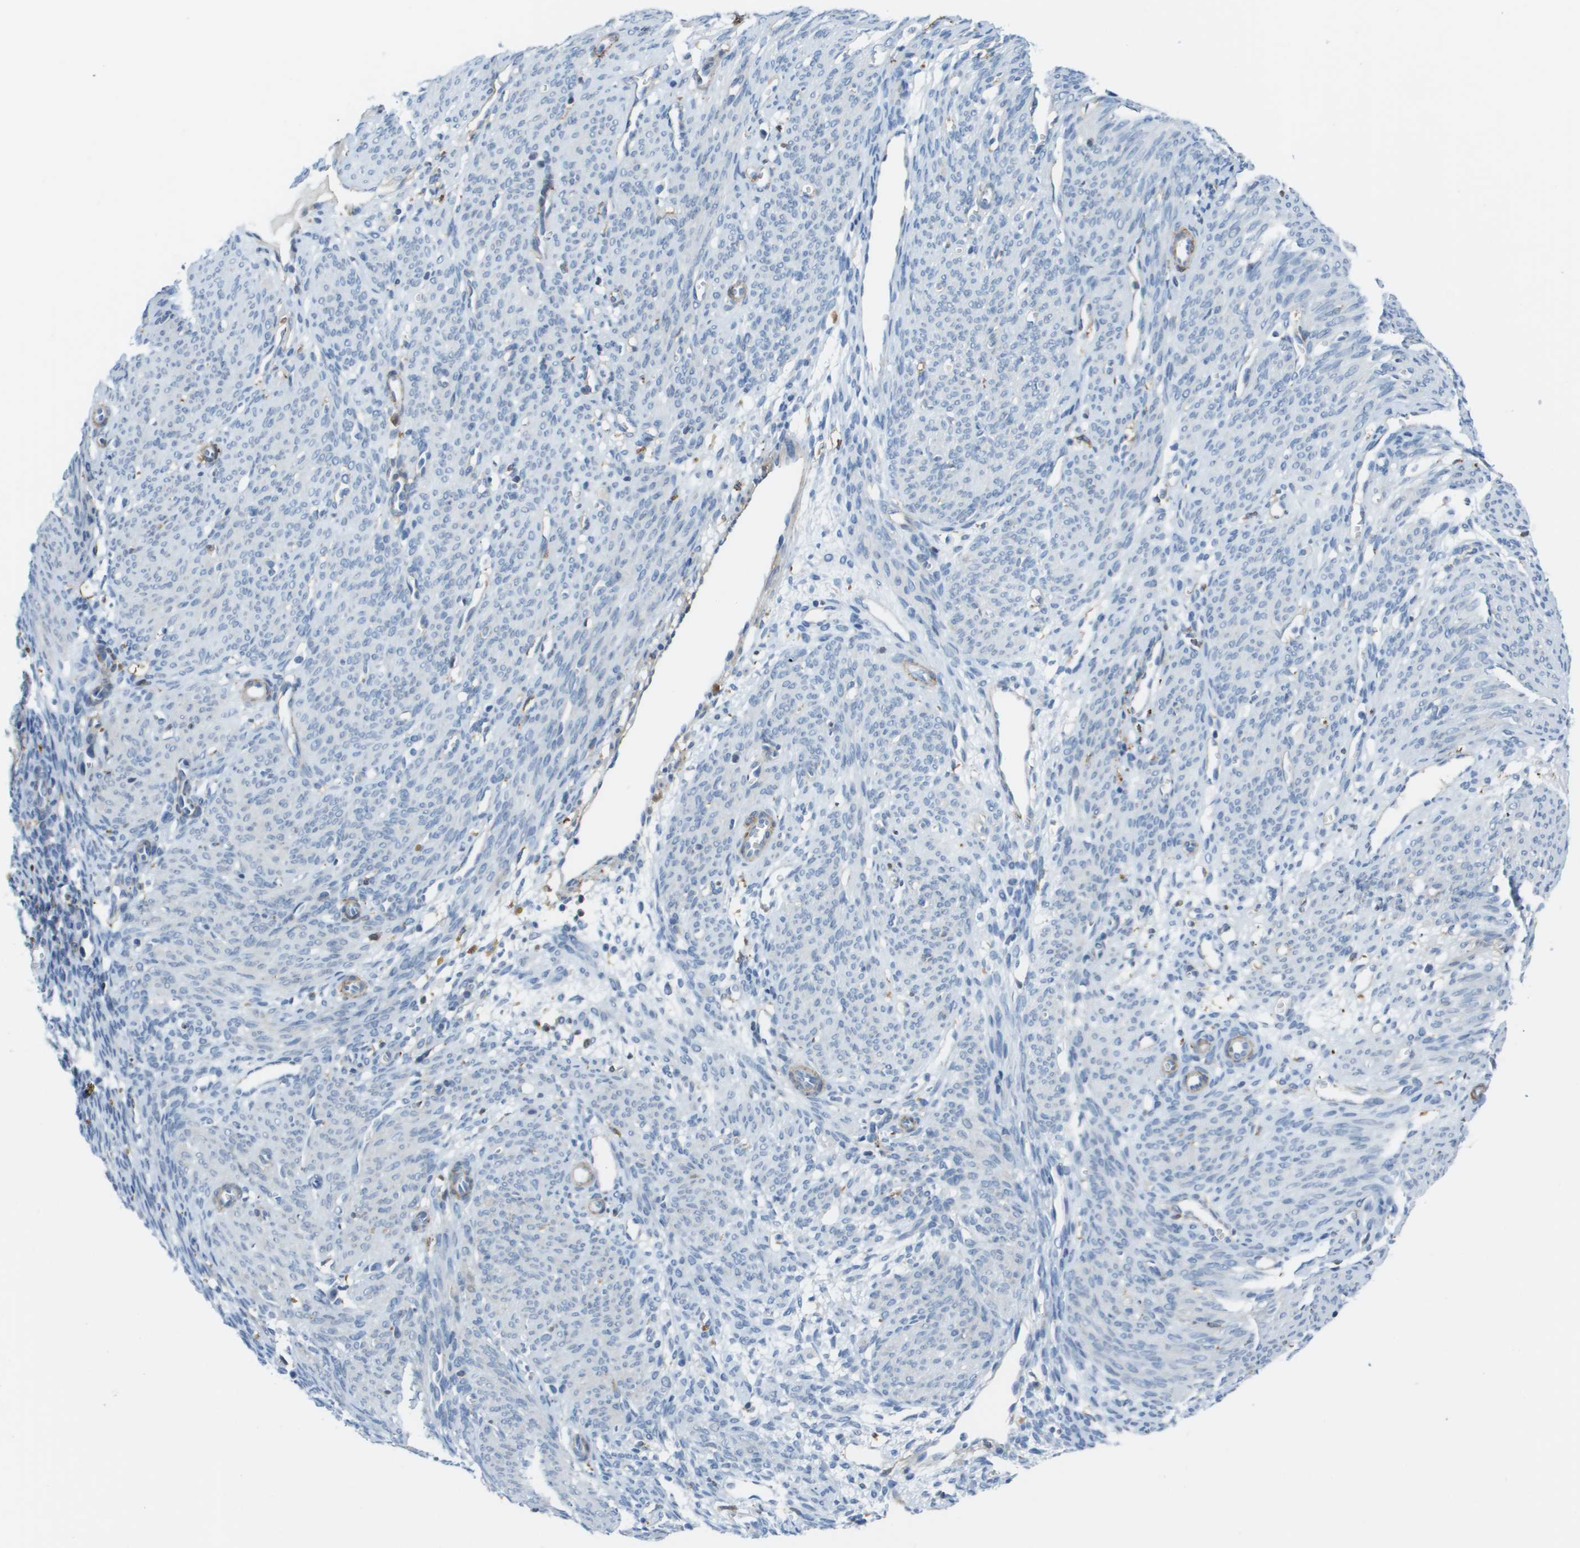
{"staining": {"intensity": "negative", "quantity": "none", "location": "none"}, "tissue": "endometrium", "cell_type": "Cells in endometrial stroma", "image_type": "normal", "snomed": [{"axis": "morphology", "description": "Normal tissue, NOS"}, {"axis": "morphology", "description": "Adenocarcinoma, NOS"}, {"axis": "topography", "description": "Endometrium"}, {"axis": "topography", "description": "Ovary"}], "caption": "Immunohistochemistry histopathology image of benign endometrium: human endometrium stained with DAB displays no significant protein staining in cells in endometrial stroma.", "gene": "ZBTB43", "patient": {"sex": "female", "age": 68}}